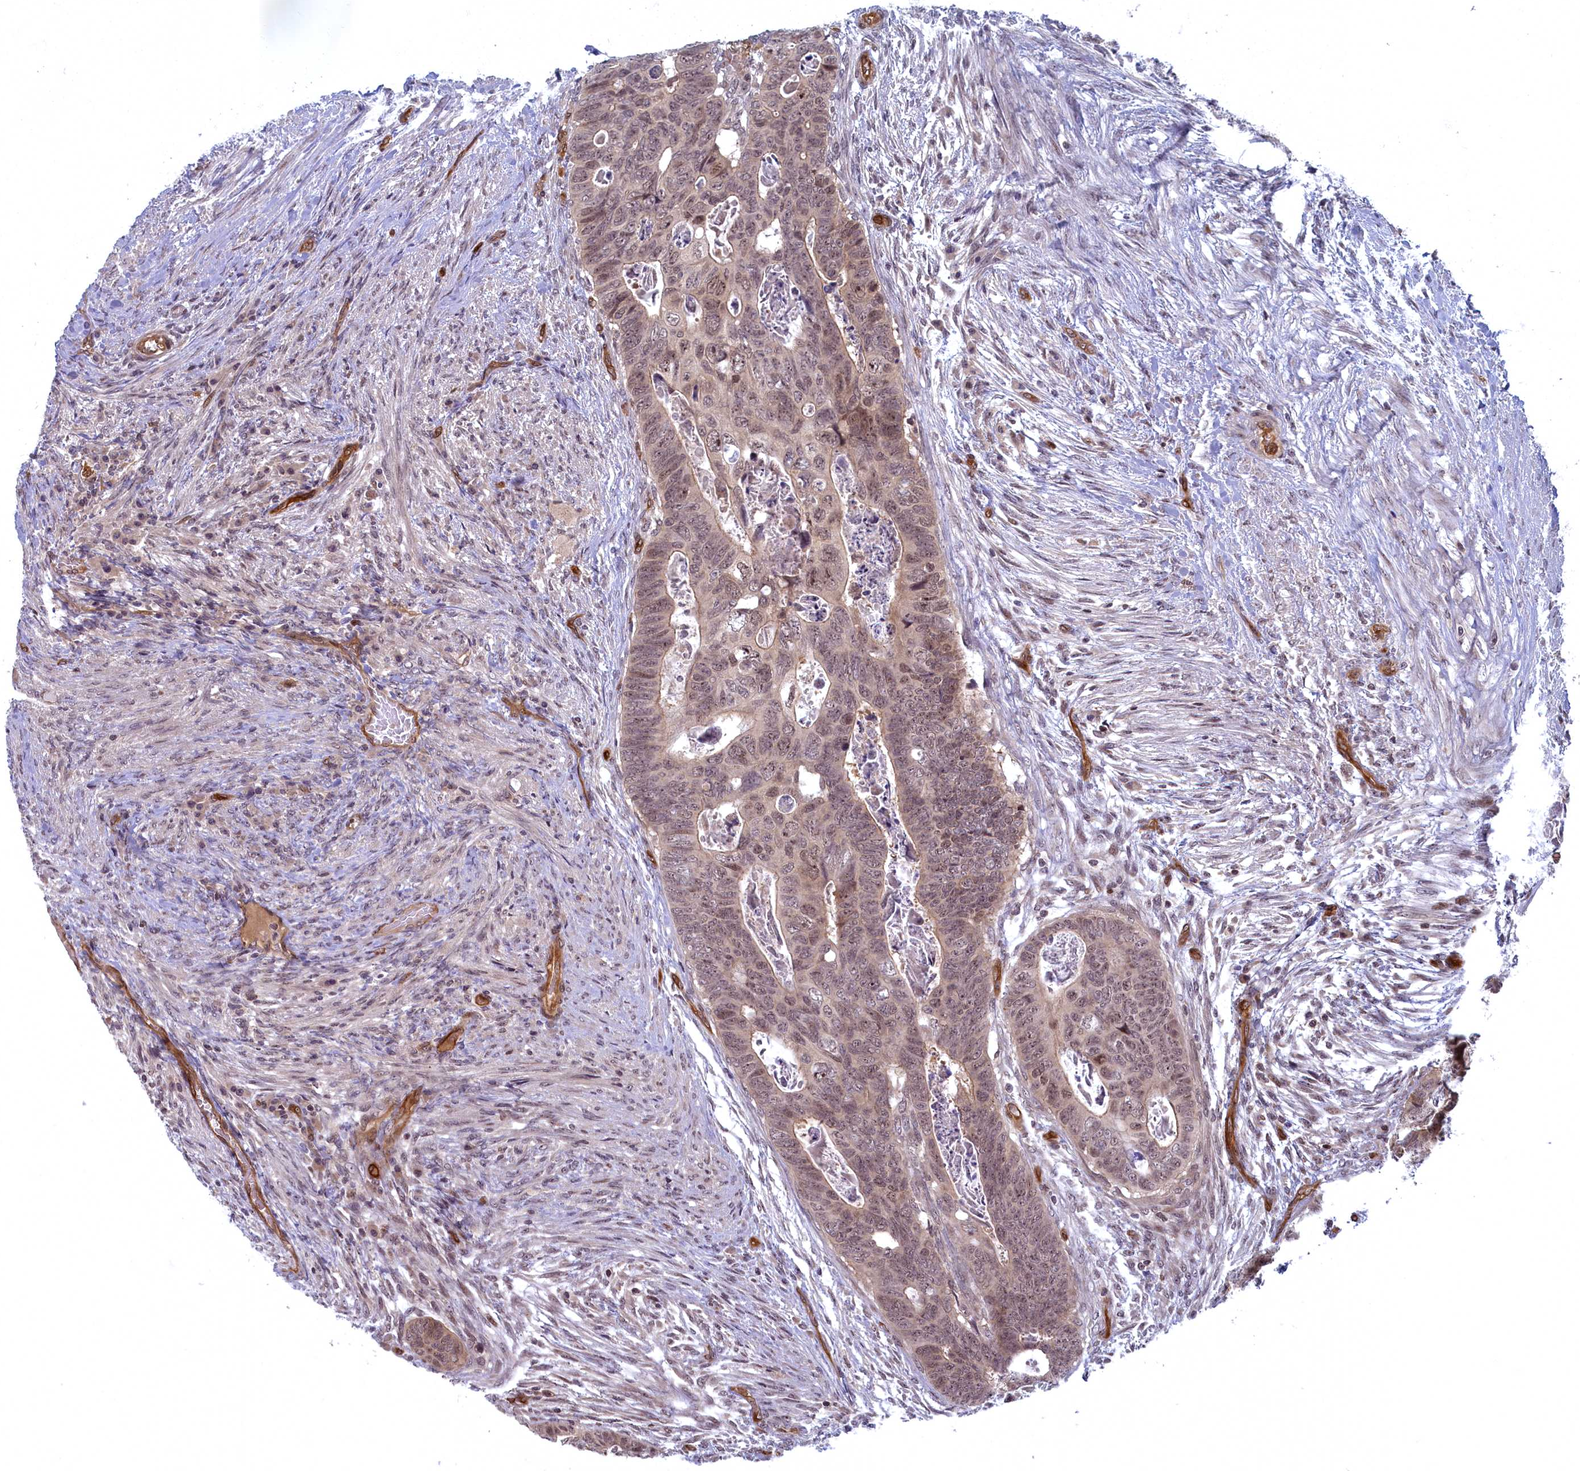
{"staining": {"intensity": "moderate", "quantity": ">75%", "location": "nuclear"}, "tissue": "colorectal cancer", "cell_type": "Tumor cells", "image_type": "cancer", "snomed": [{"axis": "morphology", "description": "Adenocarcinoma, NOS"}, {"axis": "topography", "description": "Rectum"}], "caption": "Colorectal adenocarcinoma tissue exhibits moderate nuclear staining in approximately >75% of tumor cells, visualized by immunohistochemistry.", "gene": "SNRK", "patient": {"sex": "female", "age": 78}}